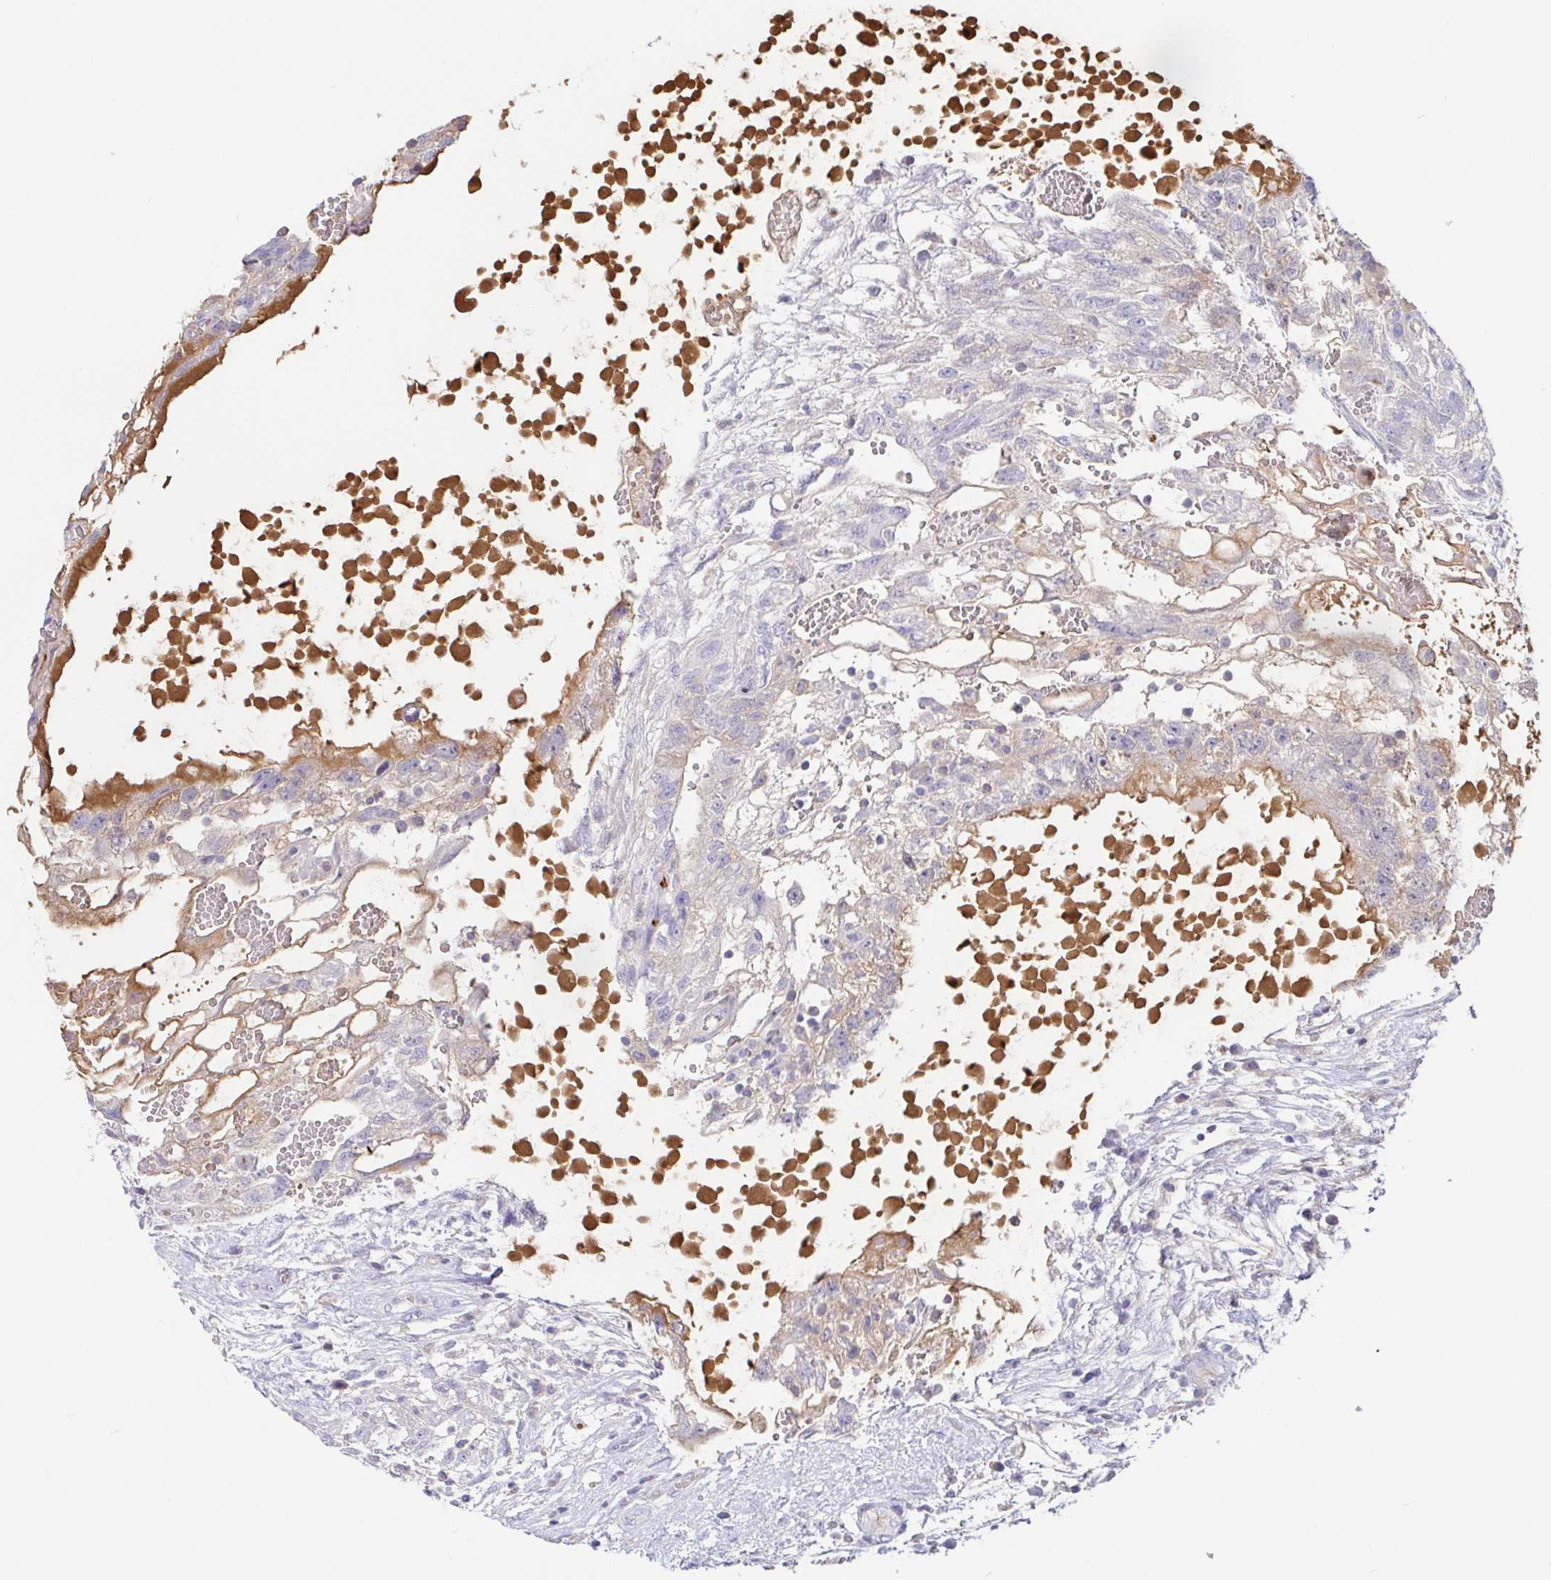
{"staining": {"intensity": "weak", "quantity": "<25%", "location": "cytoplasmic/membranous"}, "tissue": "testis cancer", "cell_type": "Tumor cells", "image_type": "cancer", "snomed": [{"axis": "morphology", "description": "Normal tissue, NOS"}, {"axis": "morphology", "description": "Carcinoma, Embryonal, NOS"}, {"axis": "topography", "description": "Testis"}], "caption": "Protein analysis of testis cancer (embryonal carcinoma) displays no significant staining in tumor cells. (DAB (3,3'-diaminobenzidine) immunohistochemistry (IHC) with hematoxylin counter stain).", "gene": "SAA4", "patient": {"sex": "male", "age": 32}}